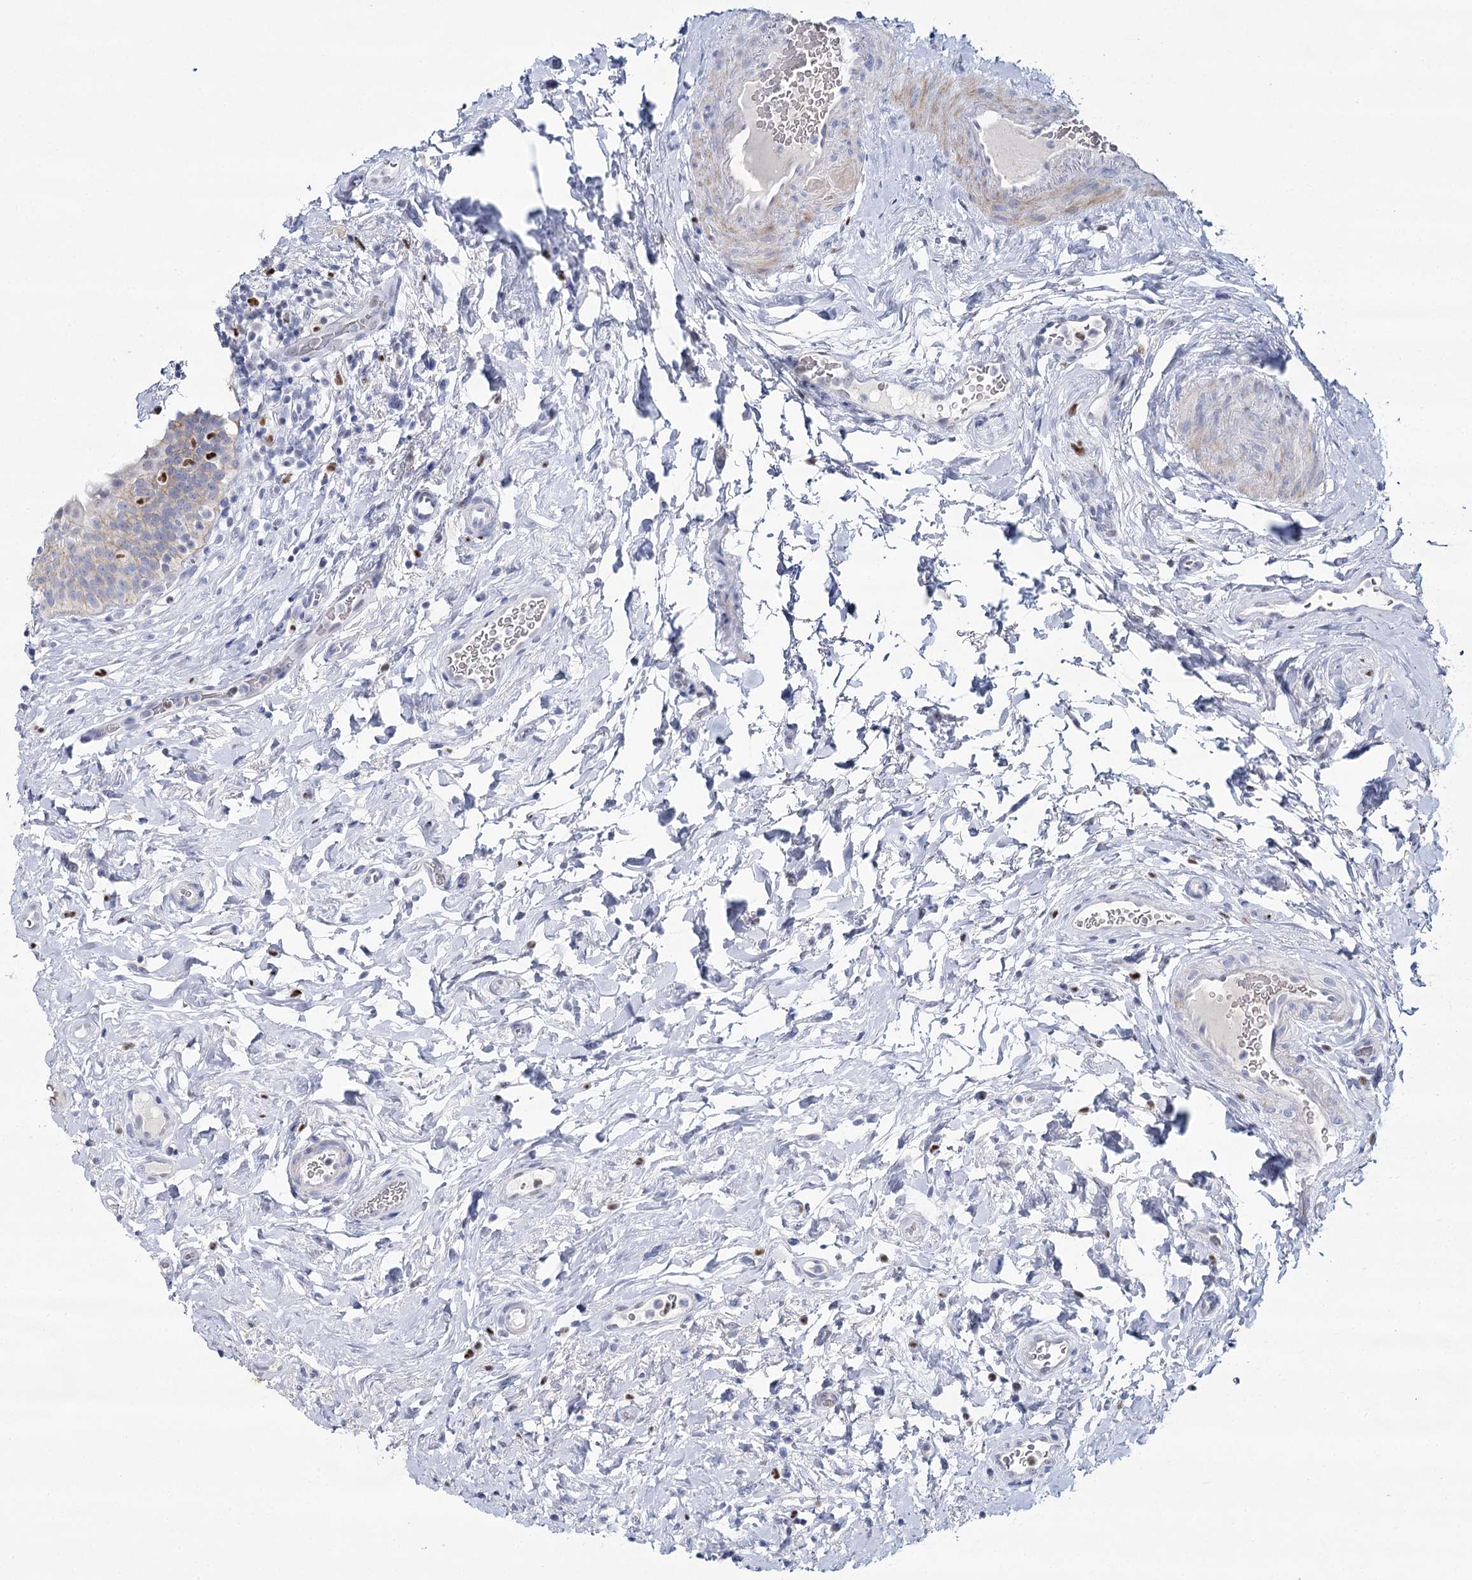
{"staining": {"intensity": "negative", "quantity": "none", "location": "none"}, "tissue": "urinary bladder", "cell_type": "Urothelial cells", "image_type": "normal", "snomed": [{"axis": "morphology", "description": "Normal tissue, NOS"}, {"axis": "topography", "description": "Urinary bladder"}], "caption": "Urothelial cells are negative for protein expression in unremarkable human urinary bladder. The staining was performed using DAB to visualize the protein expression in brown, while the nuclei were stained in blue with hematoxylin (Magnification: 20x).", "gene": "IGSF3", "patient": {"sex": "male", "age": 83}}